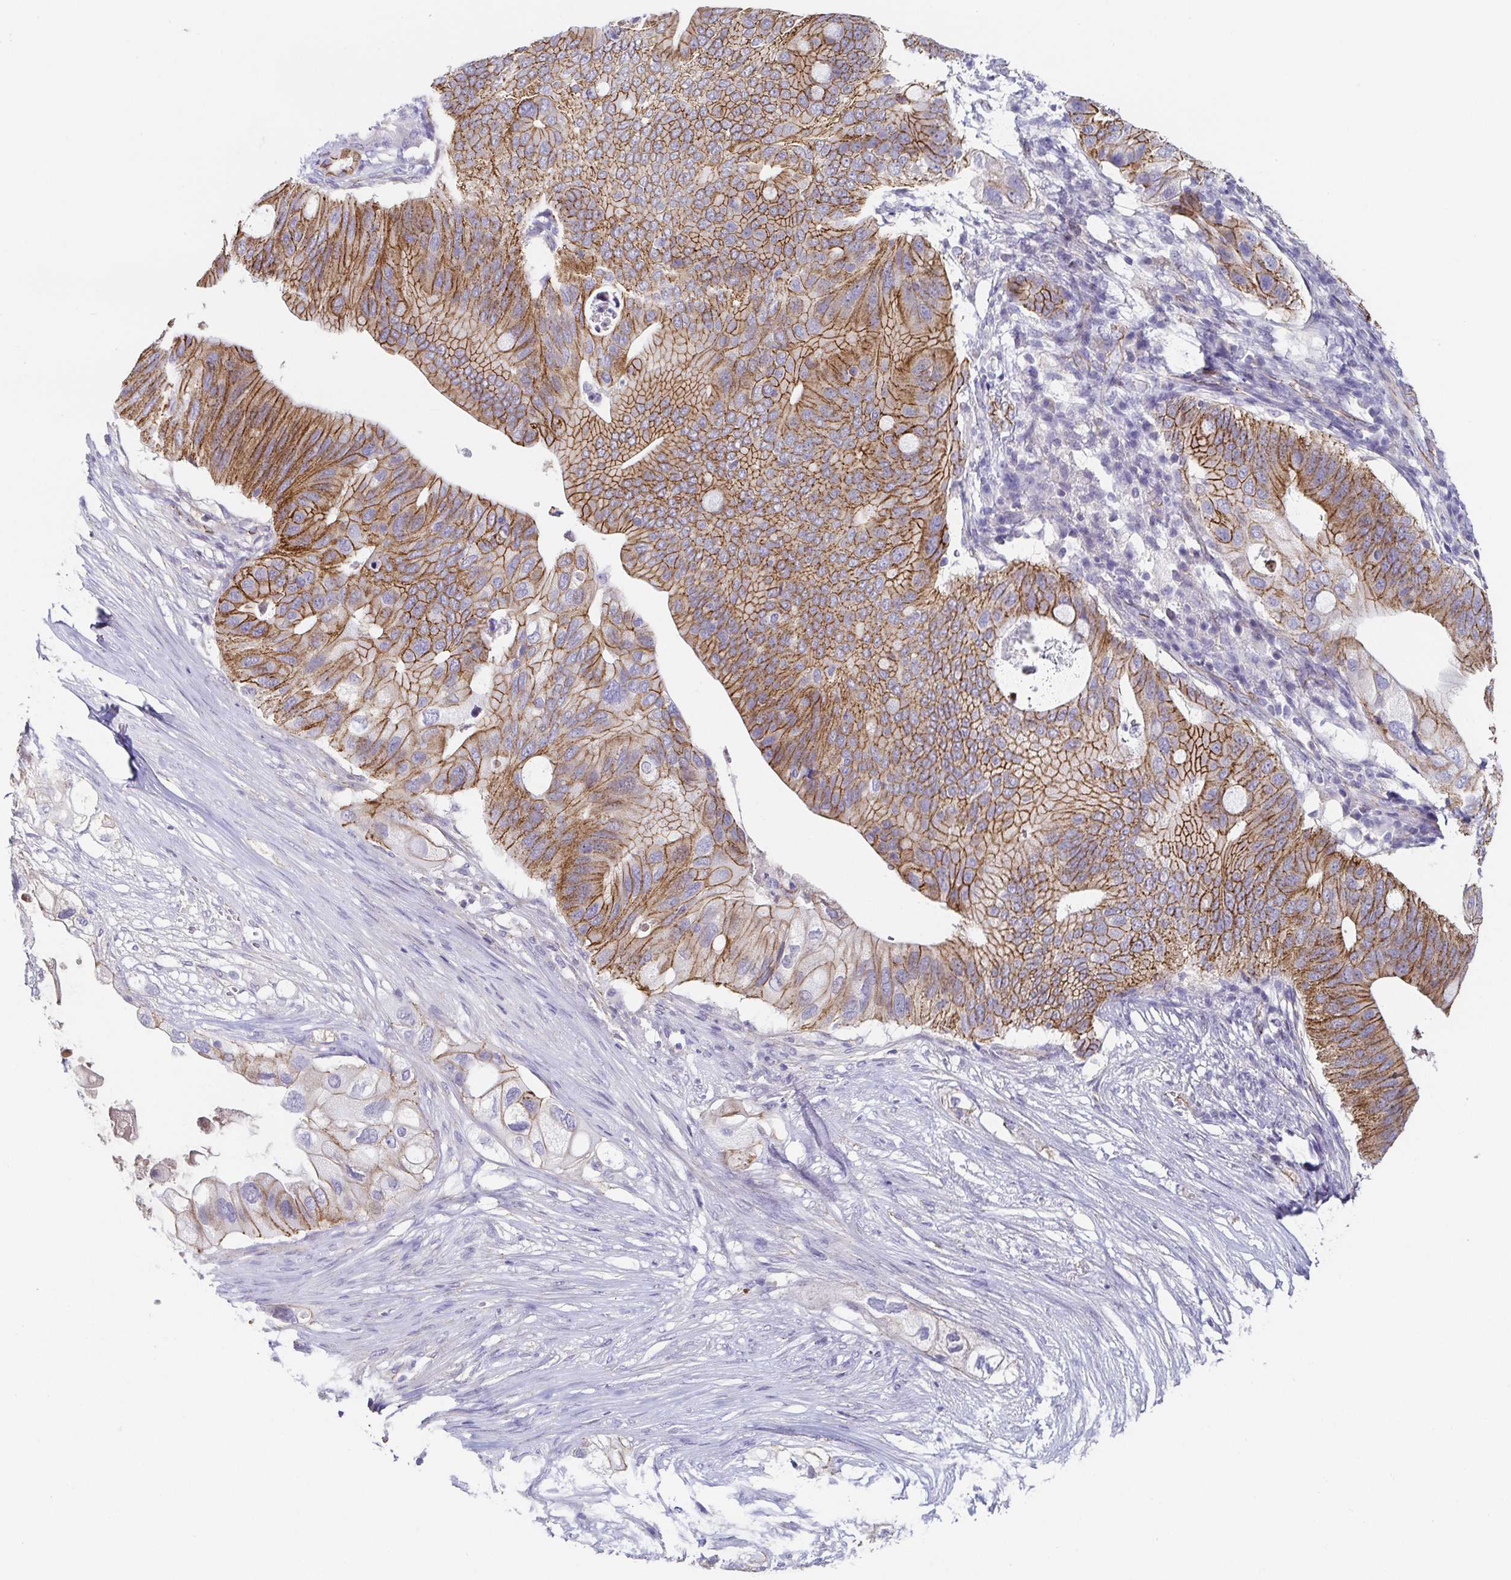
{"staining": {"intensity": "moderate", "quantity": ">75%", "location": "cytoplasmic/membranous"}, "tissue": "pancreatic cancer", "cell_type": "Tumor cells", "image_type": "cancer", "snomed": [{"axis": "morphology", "description": "Adenocarcinoma, NOS"}, {"axis": "topography", "description": "Pancreas"}], "caption": "Human pancreatic cancer stained with a protein marker displays moderate staining in tumor cells.", "gene": "PIWIL3", "patient": {"sex": "female", "age": 72}}